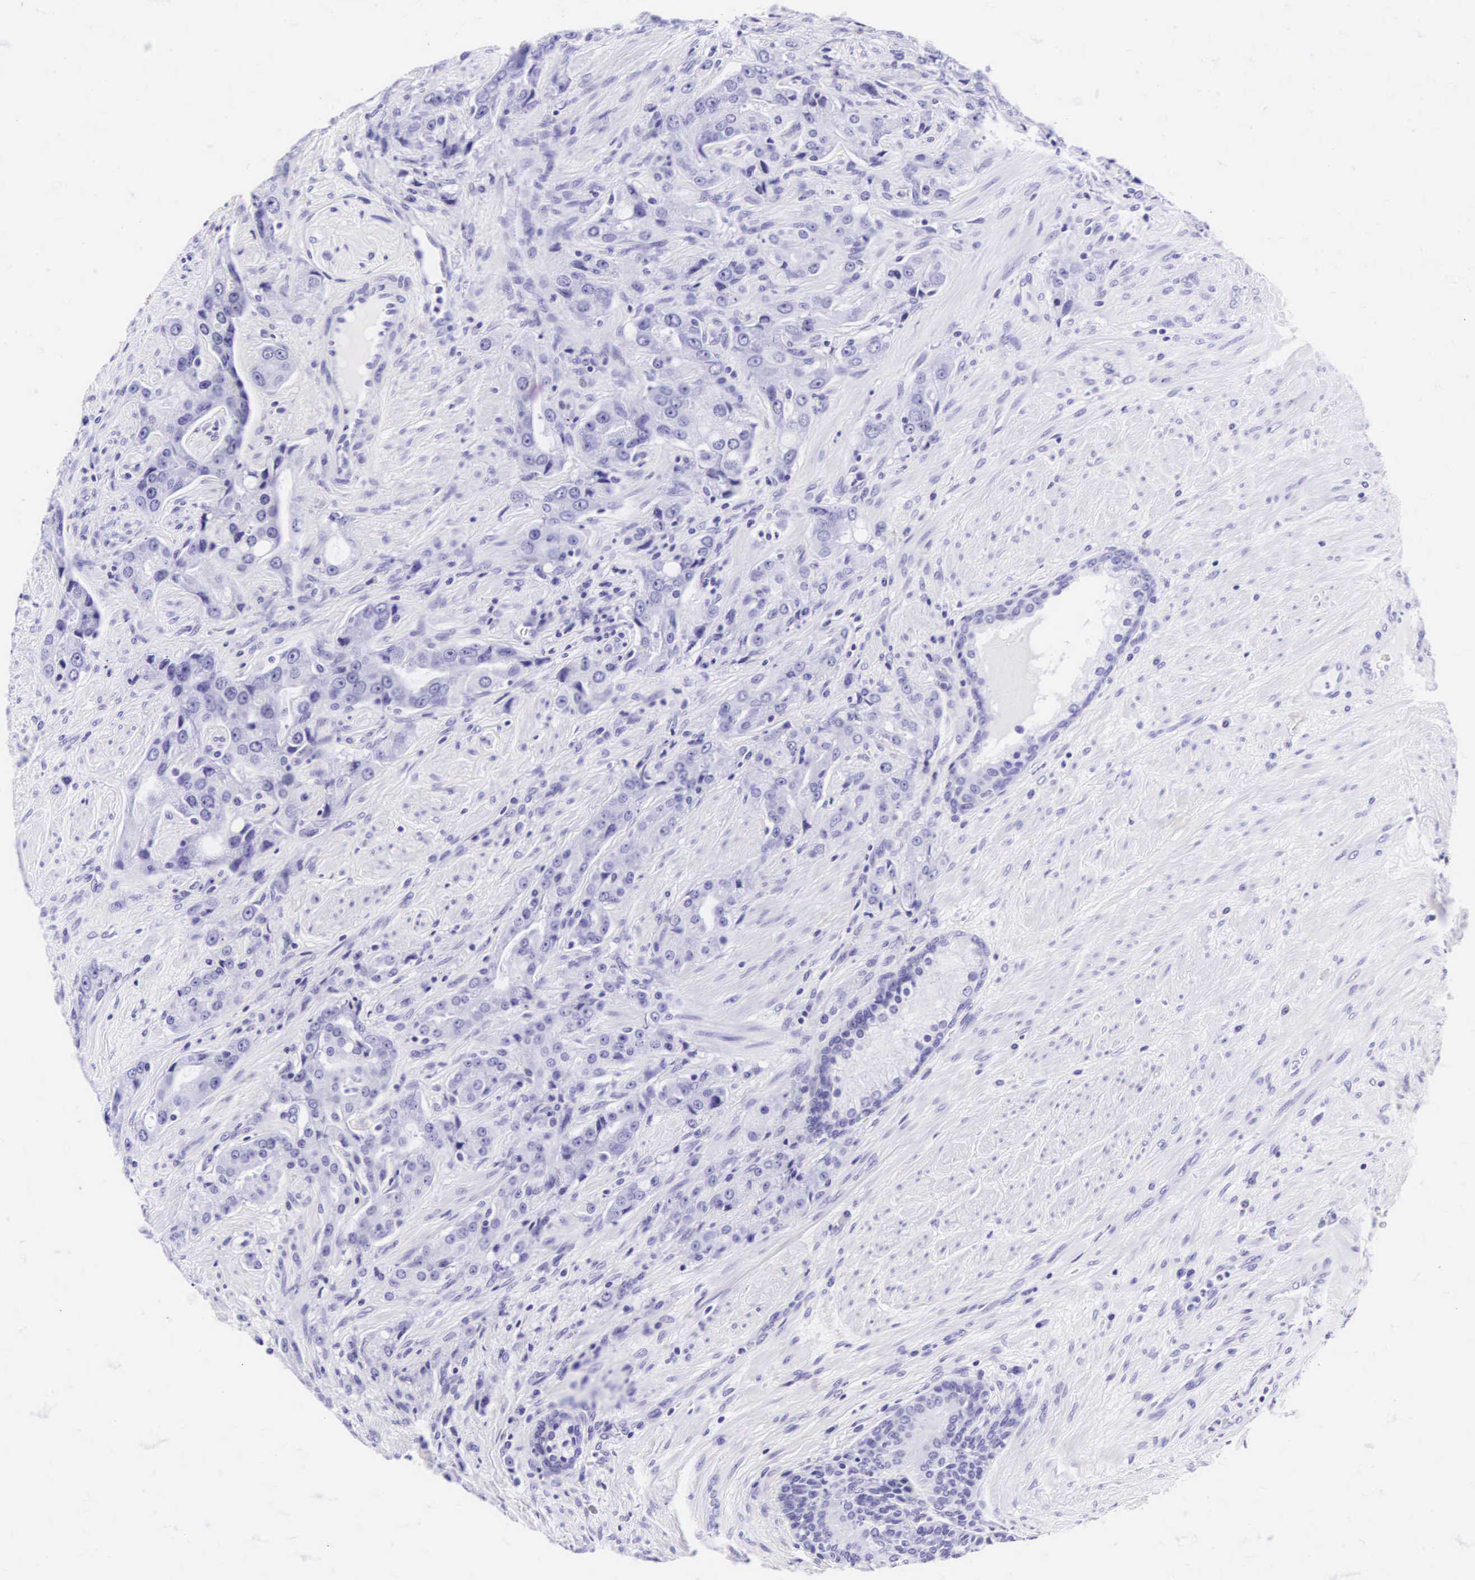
{"staining": {"intensity": "negative", "quantity": "none", "location": "none"}, "tissue": "prostate cancer", "cell_type": "Tumor cells", "image_type": "cancer", "snomed": [{"axis": "morphology", "description": "Adenocarcinoma, Medium grade"}, {"axis": "topography", "description": "Prostate"}], "caption": "Prostate cancer was stained to show a protein in brown. There is no significant positivity in tumor cells. (Brightfield microscopy of DAB (3,3'-diaminobenzidine) immunohistochemistry at high magnification).", "gene": "CD1A", "patient": {"sex": "male", "age": 72}}